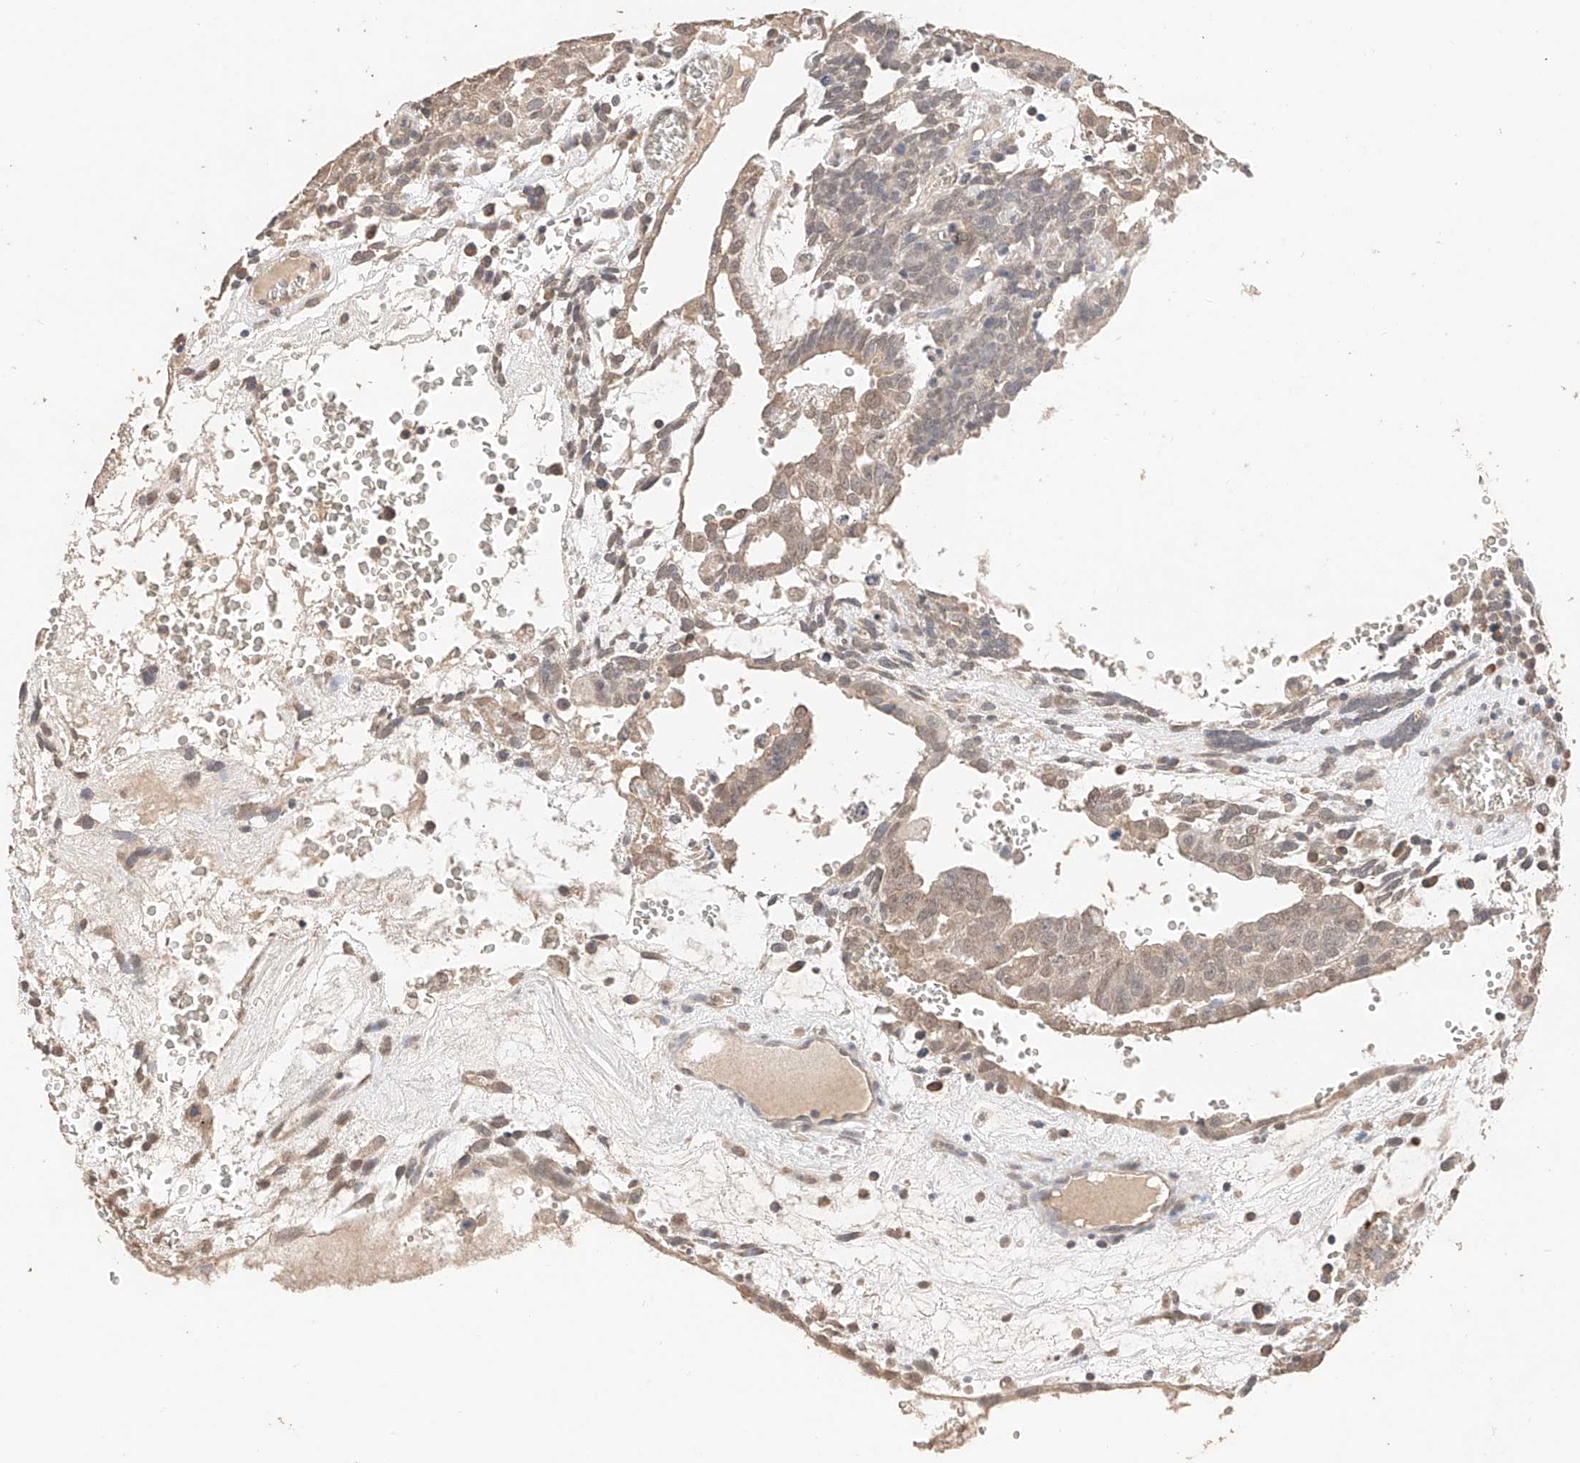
{"staining": {"intensity": "moderate", "quantity": ">75%", "location": "cytoplasmic/membranous,nuclear"}, "tissue": "testis cancer", "cell_type": "Tumor cells", "image_type": "cancer", "snomed": [{"axis": "morphology", "description": "Seminoma, NOS"}, {"axis": "morphology", "description": "Carcinoma, Embryonal, NOS"}, {"axis": "topography", "description": "Testis"}], "caption": "Immunohistochemical staining of human testis cancer (seminoma) shows medium levels of moderate cytoplasmic/membranous and nuclear staining in approximately >75% of tumor cells.", "gene": "IL22RA2", "patient": {"sex": "male", "age": 52}}